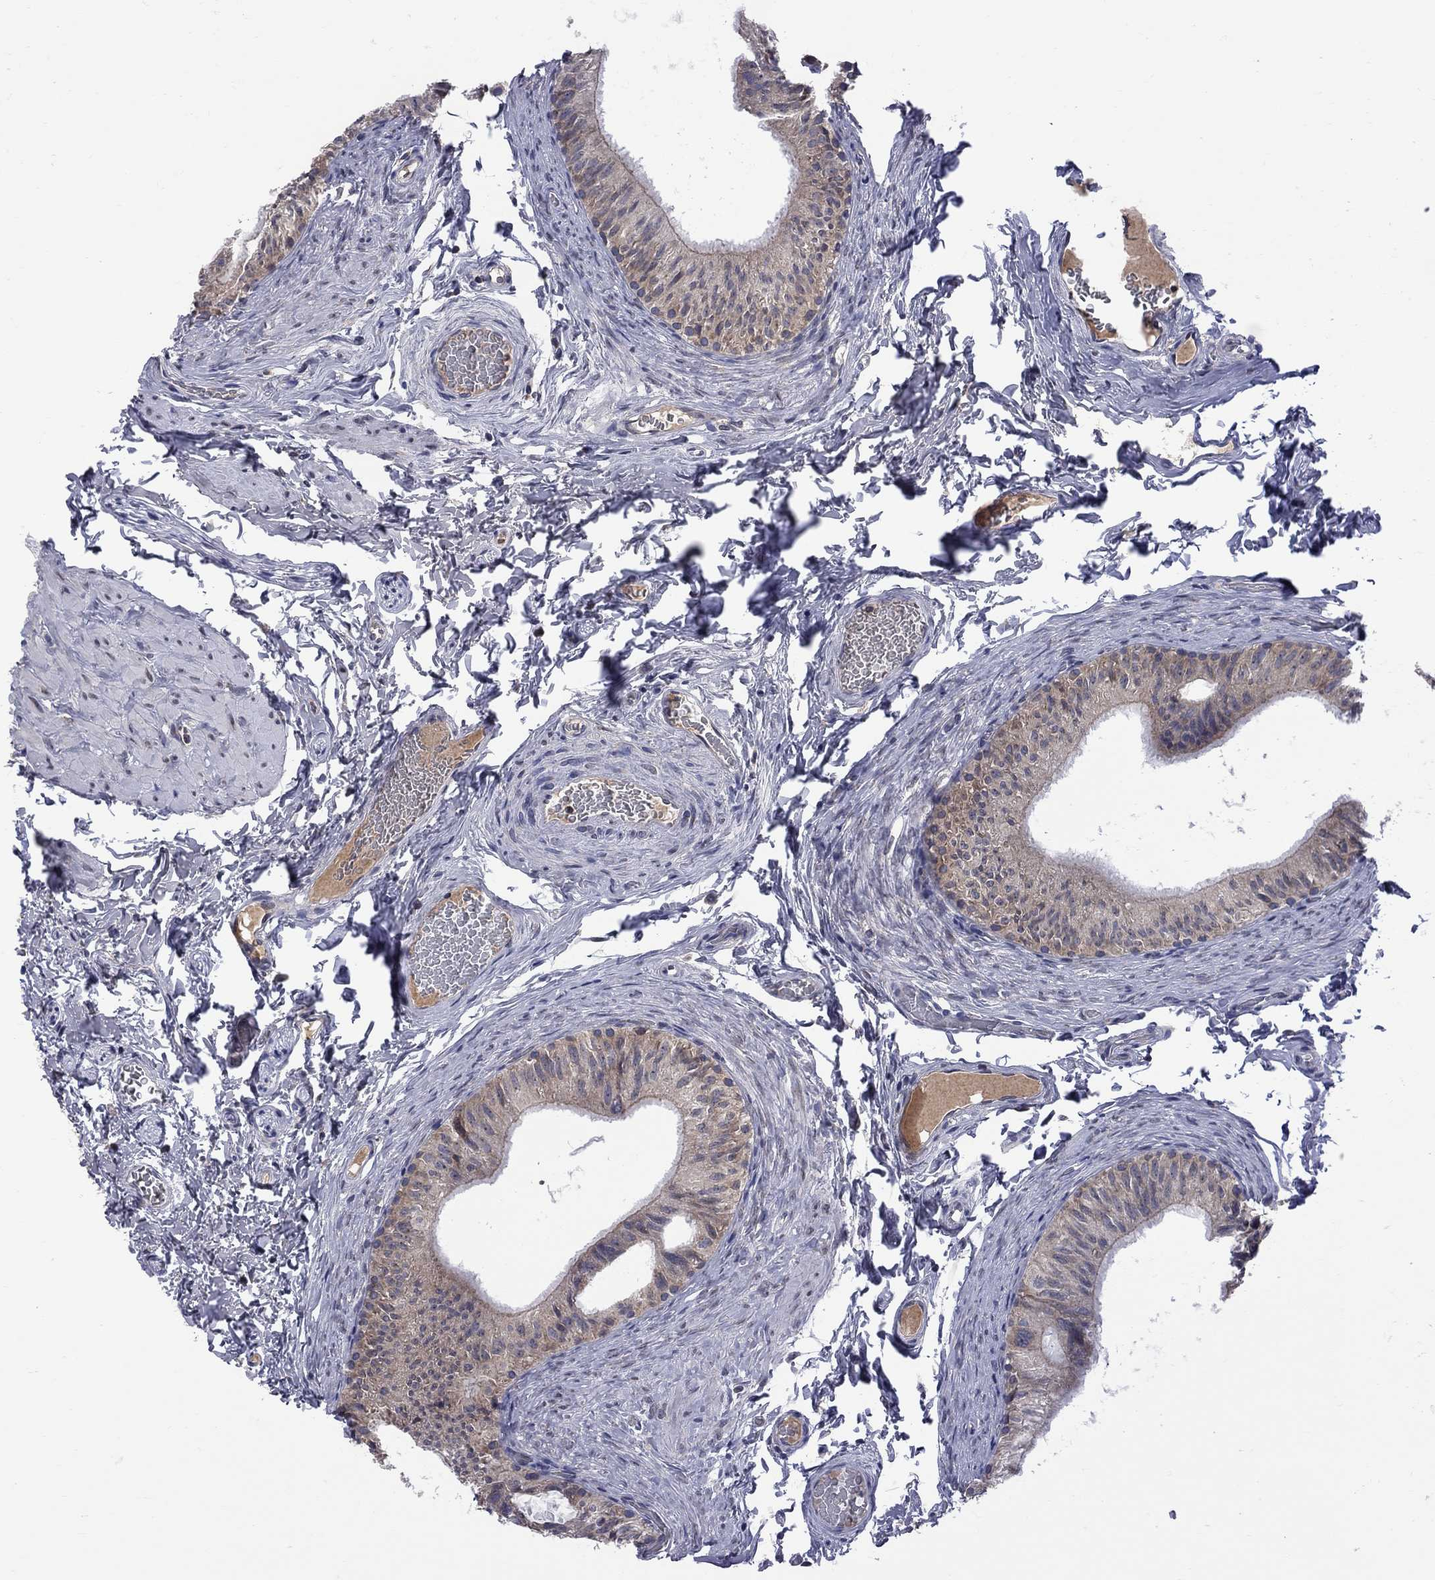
{"staining": {"intensity": "weak", "quantity": ">75%", "location": "cytoplasmic/membranous"}, "tissue": "epididymis", "cell_type": "Glandular cells", "image_type": "normal", "snomed": [{"axis": "morphology", "description": "Normal tissue, NOS"}, {"axis": "topography", "description": "Epididymis"}, {"axis": "topography", "description": "Vas deferens"}], "caption": "Immunohistochemistry micrograph of benign epididymis: human epididymis stained using immunohistochemistry shows low levels of weak protein expression localized specifically in the cytoplasmic/membranous of glandular cells, appearing as a cytoplasmic/membranous brown color.", "gene": "CNOT11", "patient": {"sex": "male", "age": 23}}